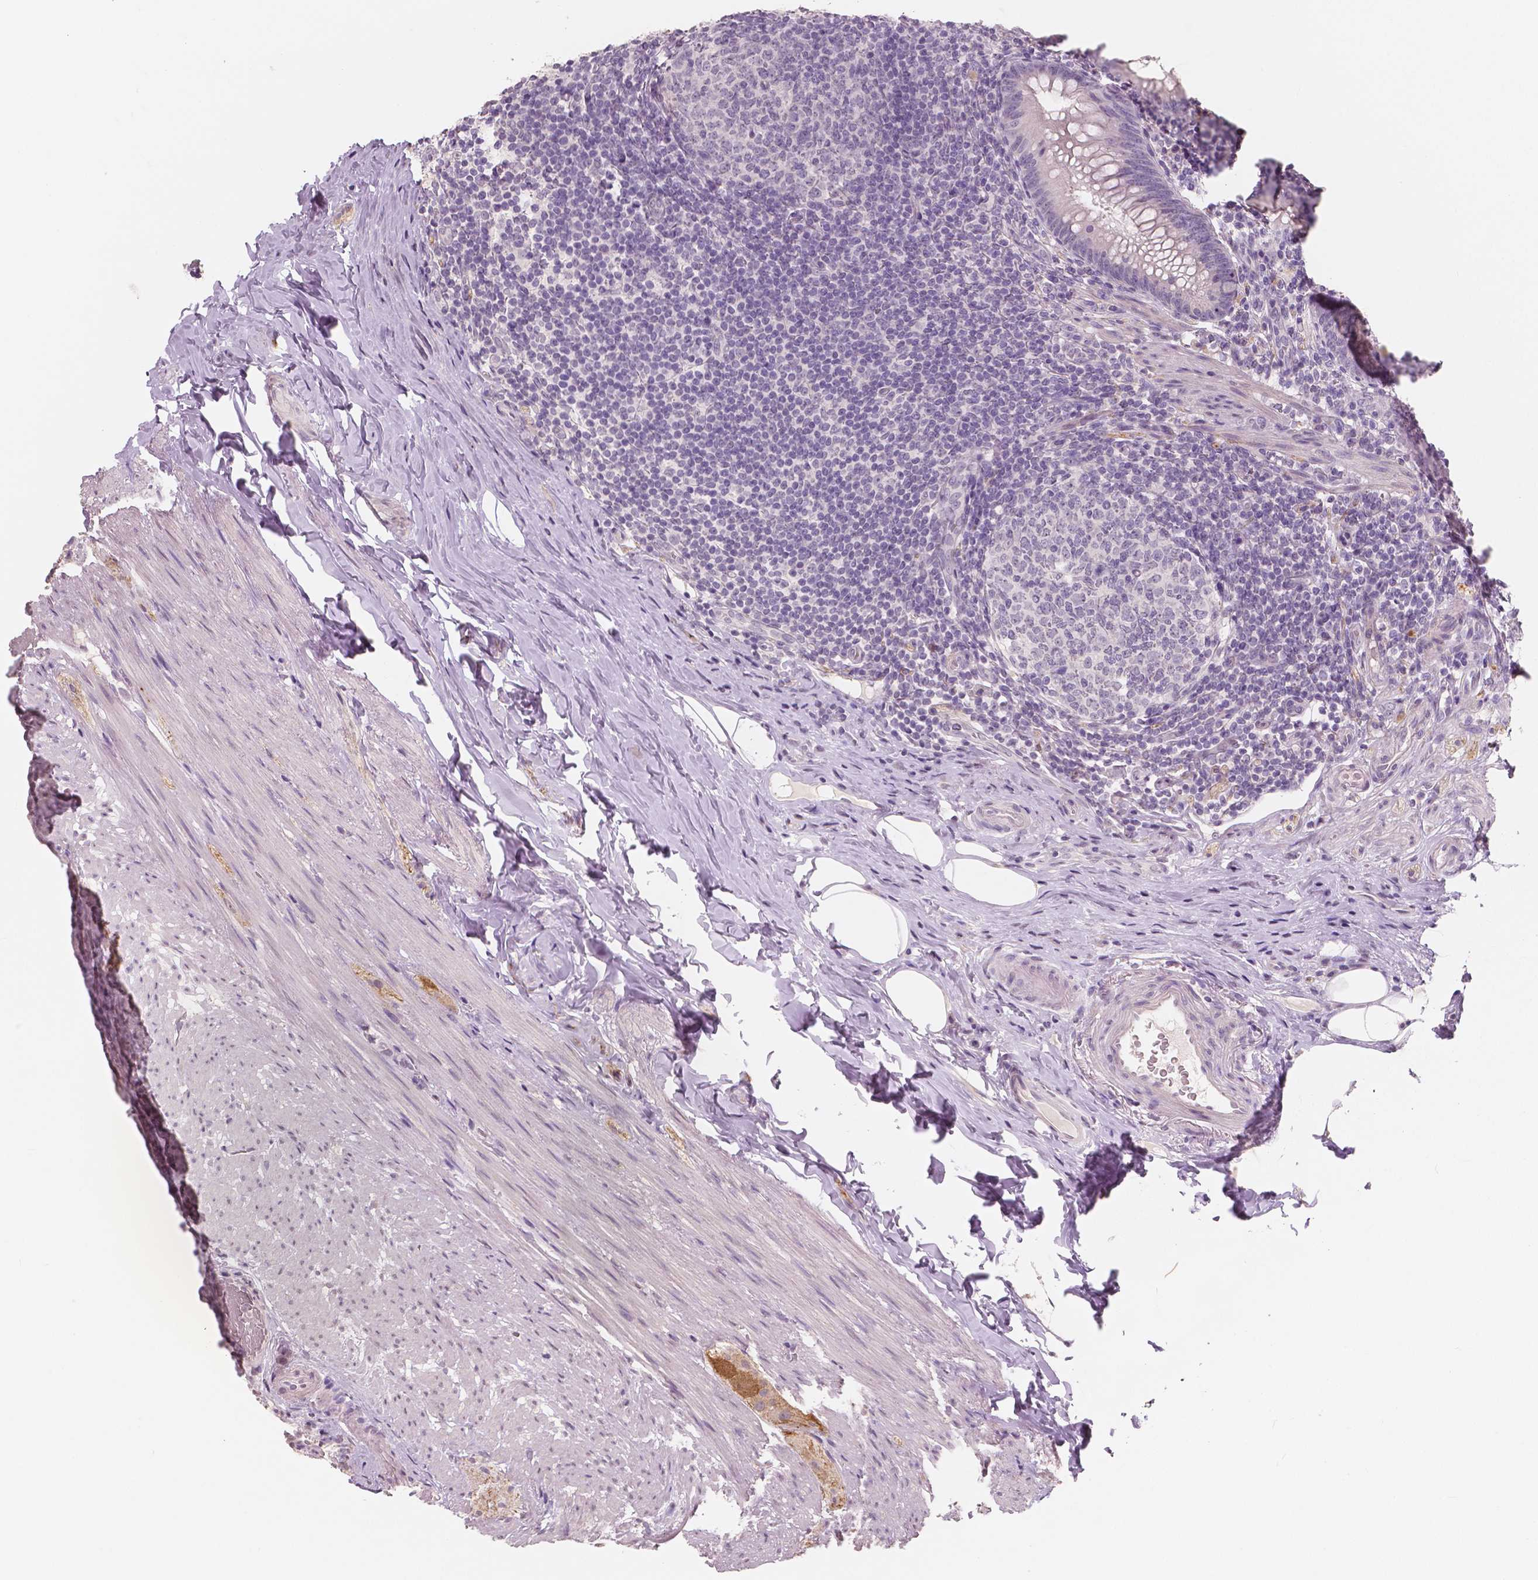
{"staining": {"intensity": "negative", "quantity": "none", "location": "none"}, "tissue": "appendix", "cell_type": "Glandular cells", "image_type": "normal", "snomed": [{"axis": "morphology", "description": "Normal tissue, NOS"}, {"axis": "topography", "description": "Appendix"}], "caption": "Appendix stained for a protein using immunohistochemistry exhibits no expression glandular cells.", "gene": "NECAB1", "patient": {"sex": "male", "age": 47}}